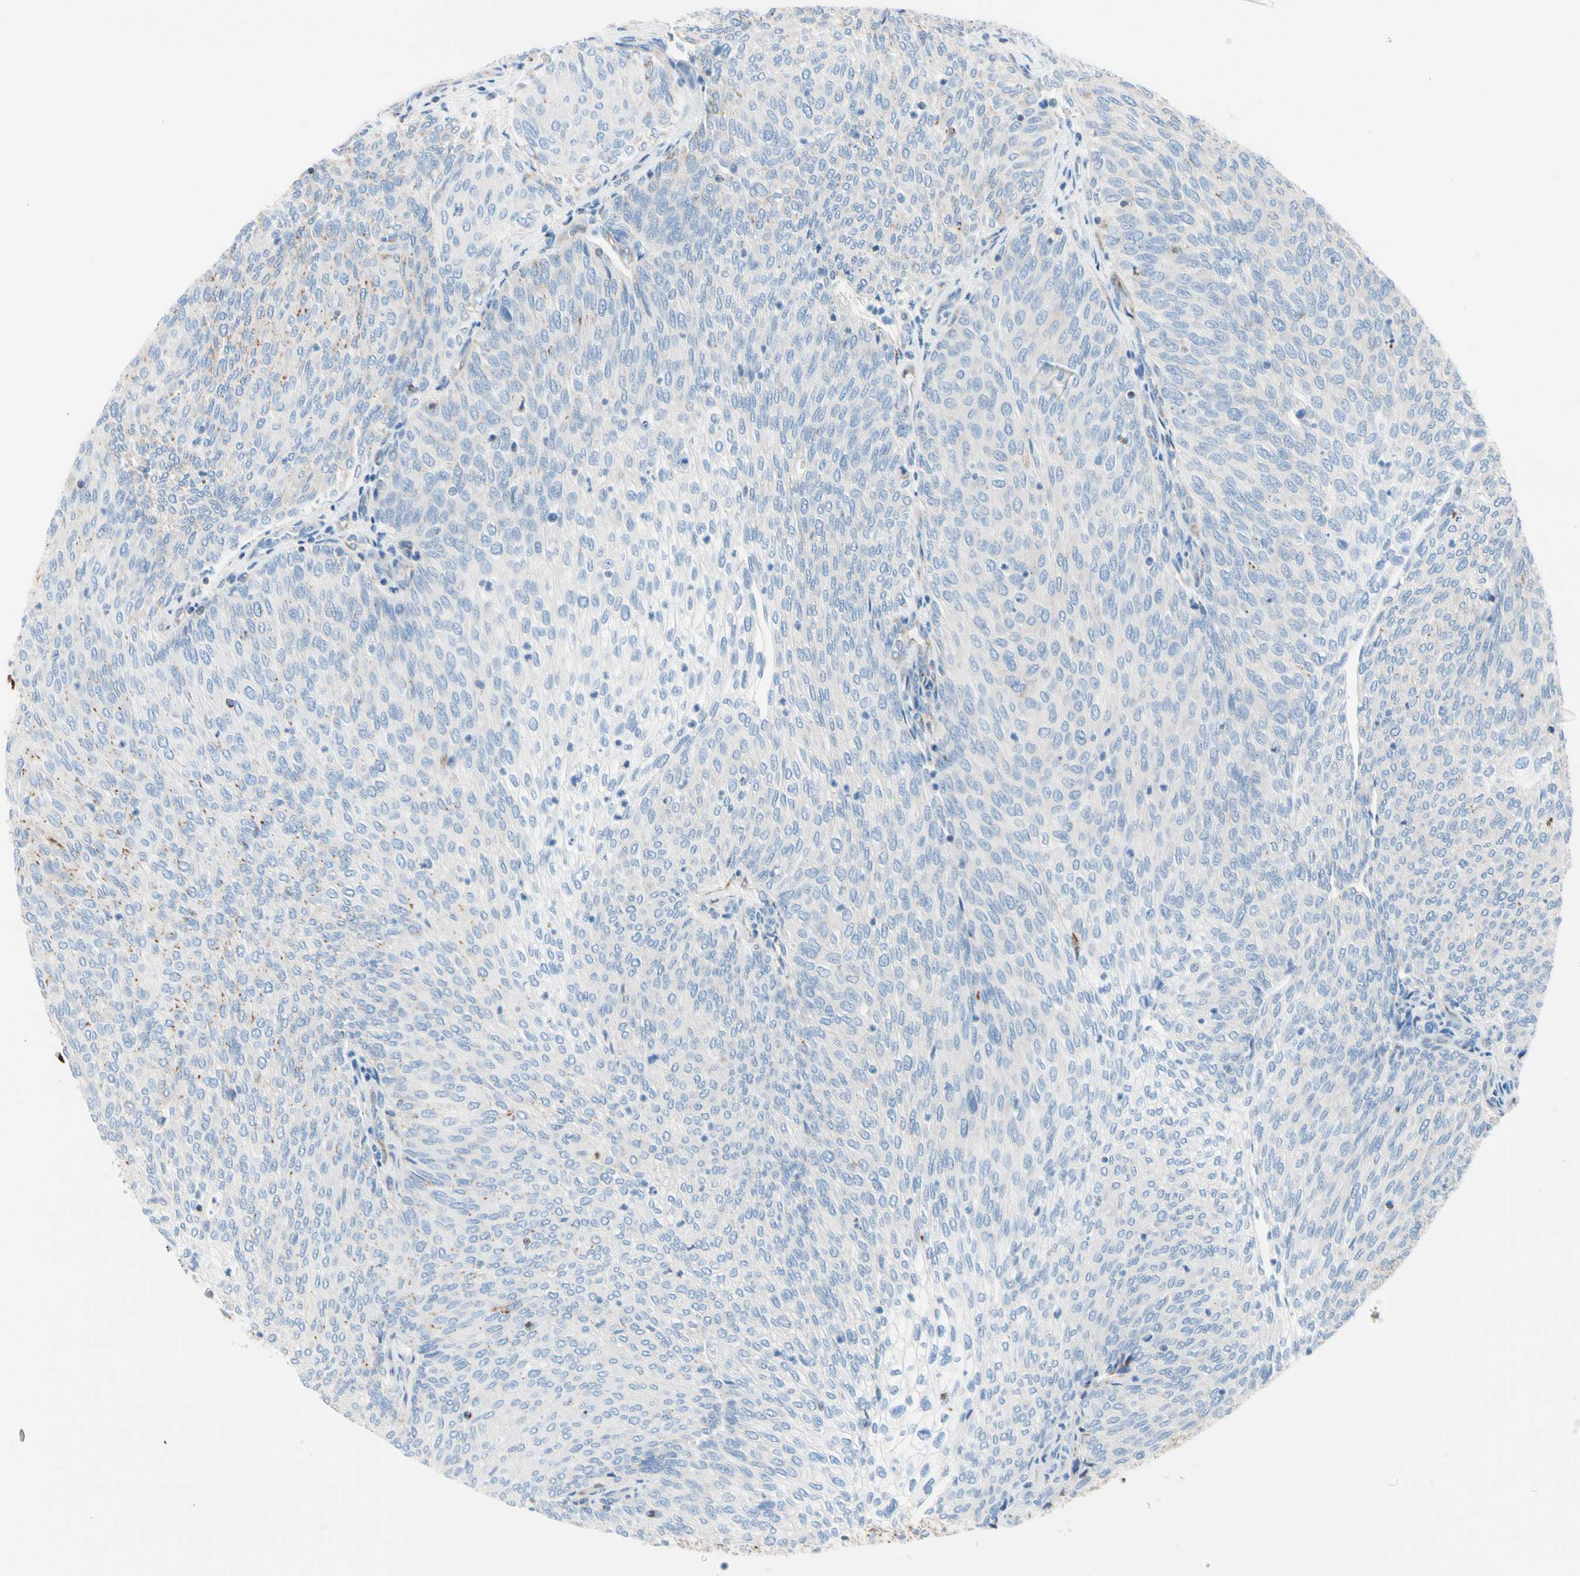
{"staining": {"intensity": "negative", "quantity": "none", "location": "none"}, "tissue": "urothelial cancer", "cell_type": "Tumor cells", "image_type": "cancer", "snomed": [{"axis": "morphology", "description": "Urothelial carcinoma, Low grade"}, {"axis": "topography", "description": "Urinary bladder"}], "caption": "Tumor cells are negative for brown protein staining in urothelial cancer.", "gene": "HK1", "patient": {"sex": "female", "age": 79}}